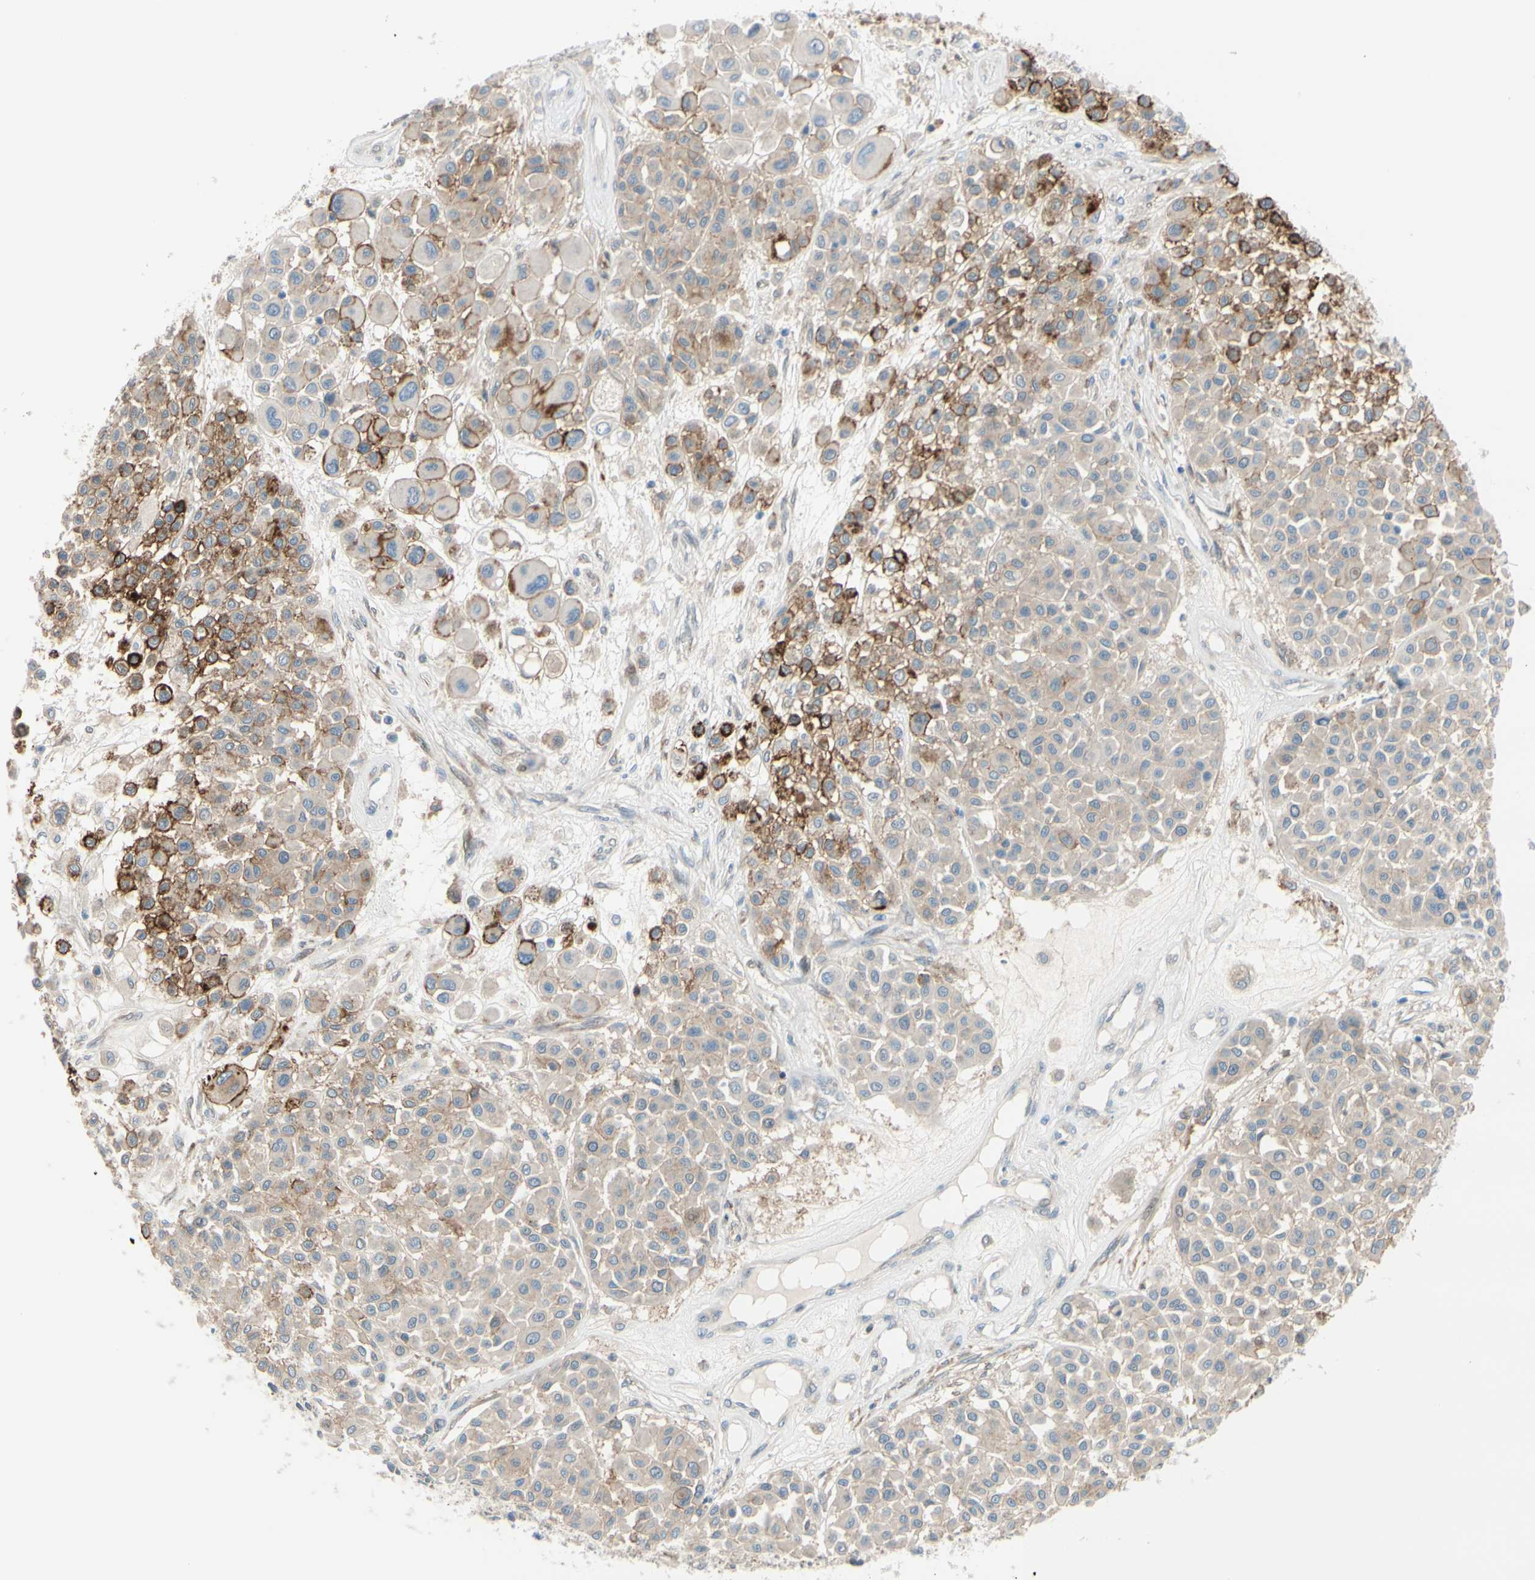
{"staining": {"intensity": "strong", "quantity": "<25%", "location": "cytoplasmic/membranous"}, "tissue": "melanoma", "cell_type": "Tumor cells", "image_type": "cancer", "snomed": [{"axis": "morphology", "description": "Malignant melanoma, Metastatic site"}, {"axis": "topography", "description": "Soft tissue"}], "caption": "High-power microscopy captured an IHC micrograph of melanoma, revealing strong cytoplasmic/membranous expression in about <25% of tumor cells.", "gene": "PTTG1", "patient": {"sex": "male", "age": 41}}